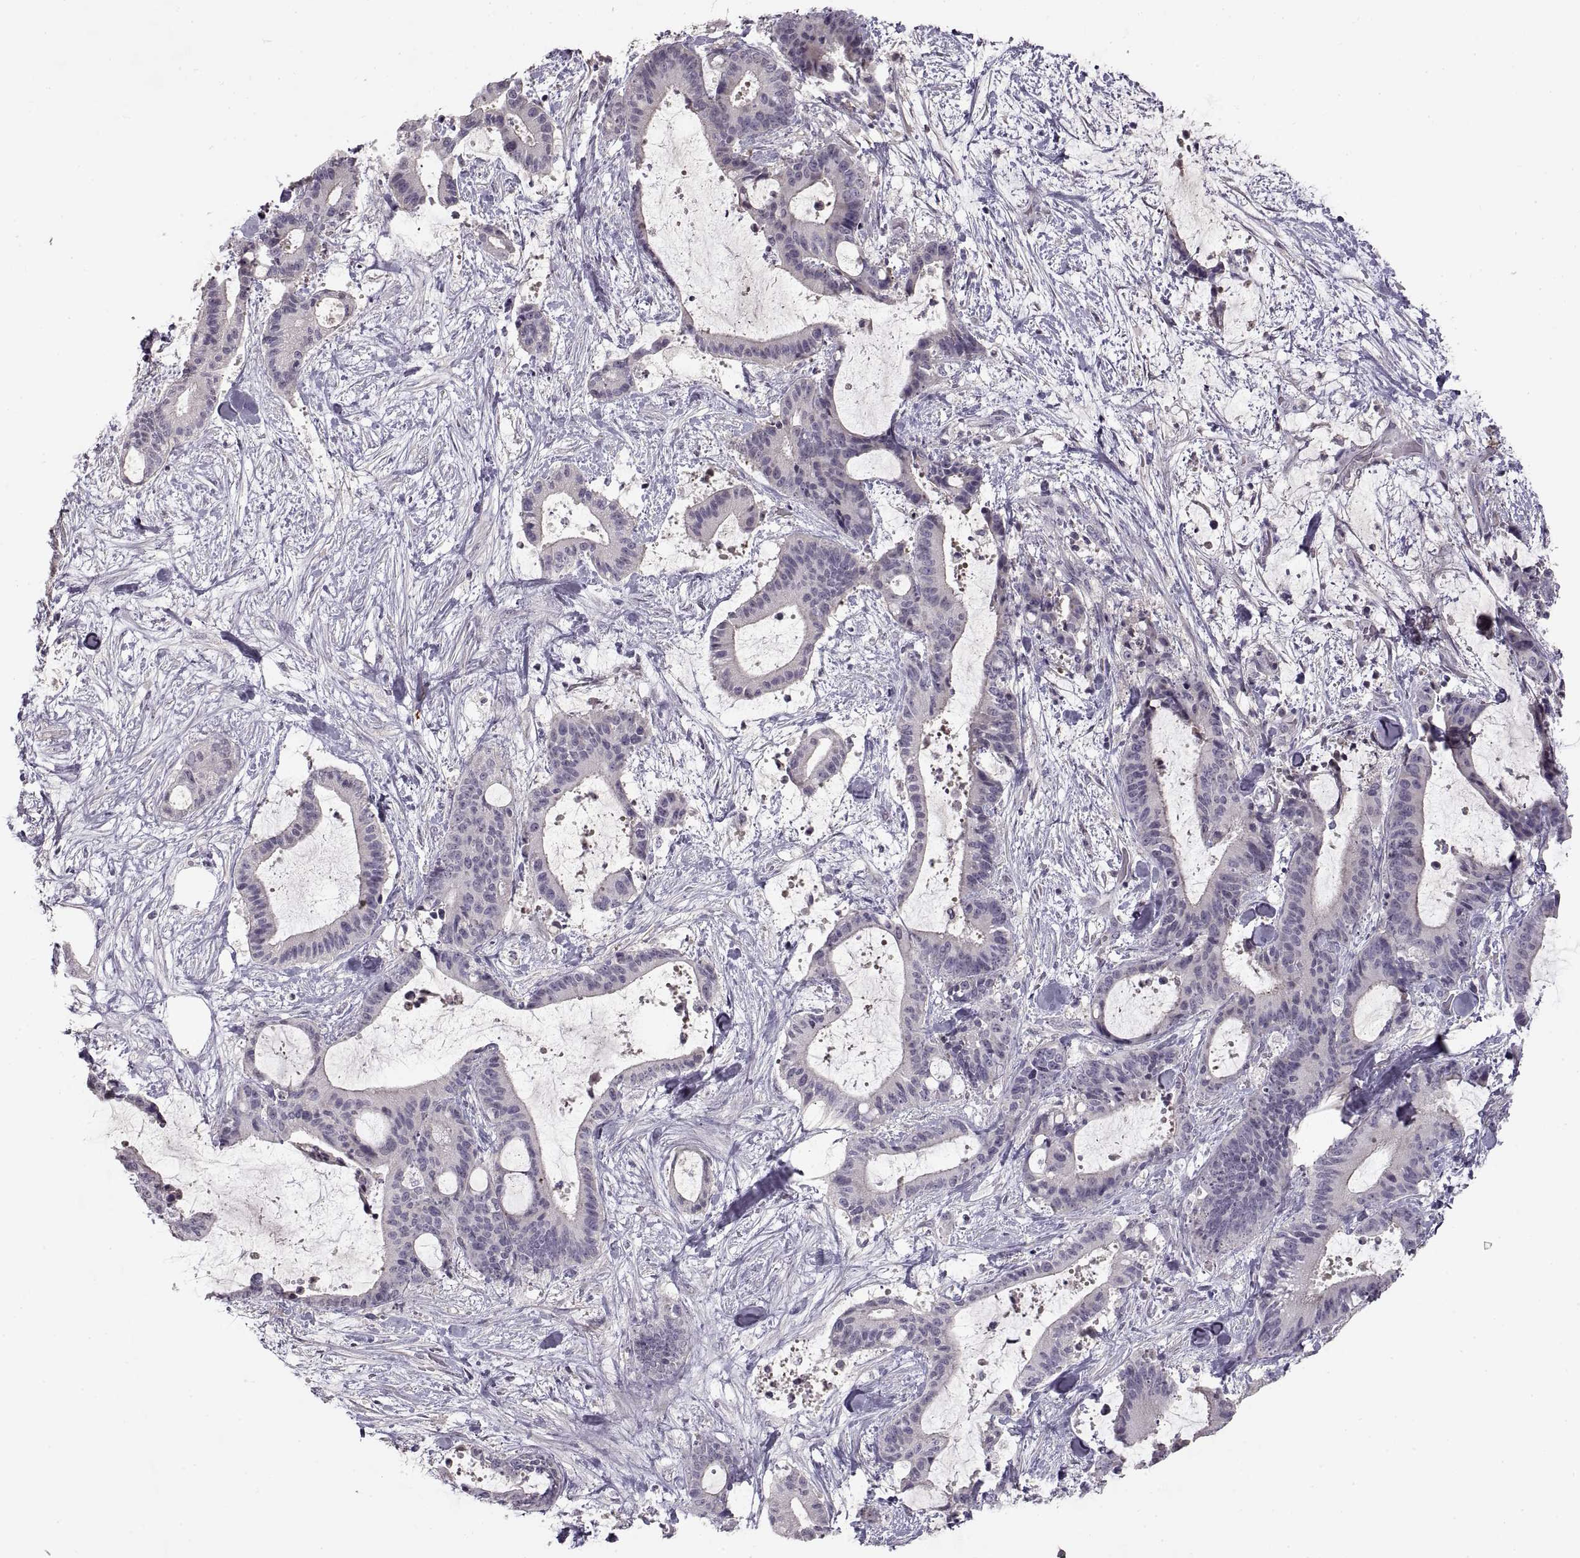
{"staining": {"intensity": "negative", "quantity": "none", "location": "none"}, "tissue": "liver cancer", "cell_type": "Tumor cells", "image_type": "cancer", "snomed": [{"axis": "morphology", "description": "Cholangiocarcinoma"}, {"axis": "topography", "description": "Liver"}], "caption": "Tumor cells are negative for protein expression in human liver cholangiocarcinoma.", "gene": "ADAM11", "patient": {"sex": "female", "age": 73}}